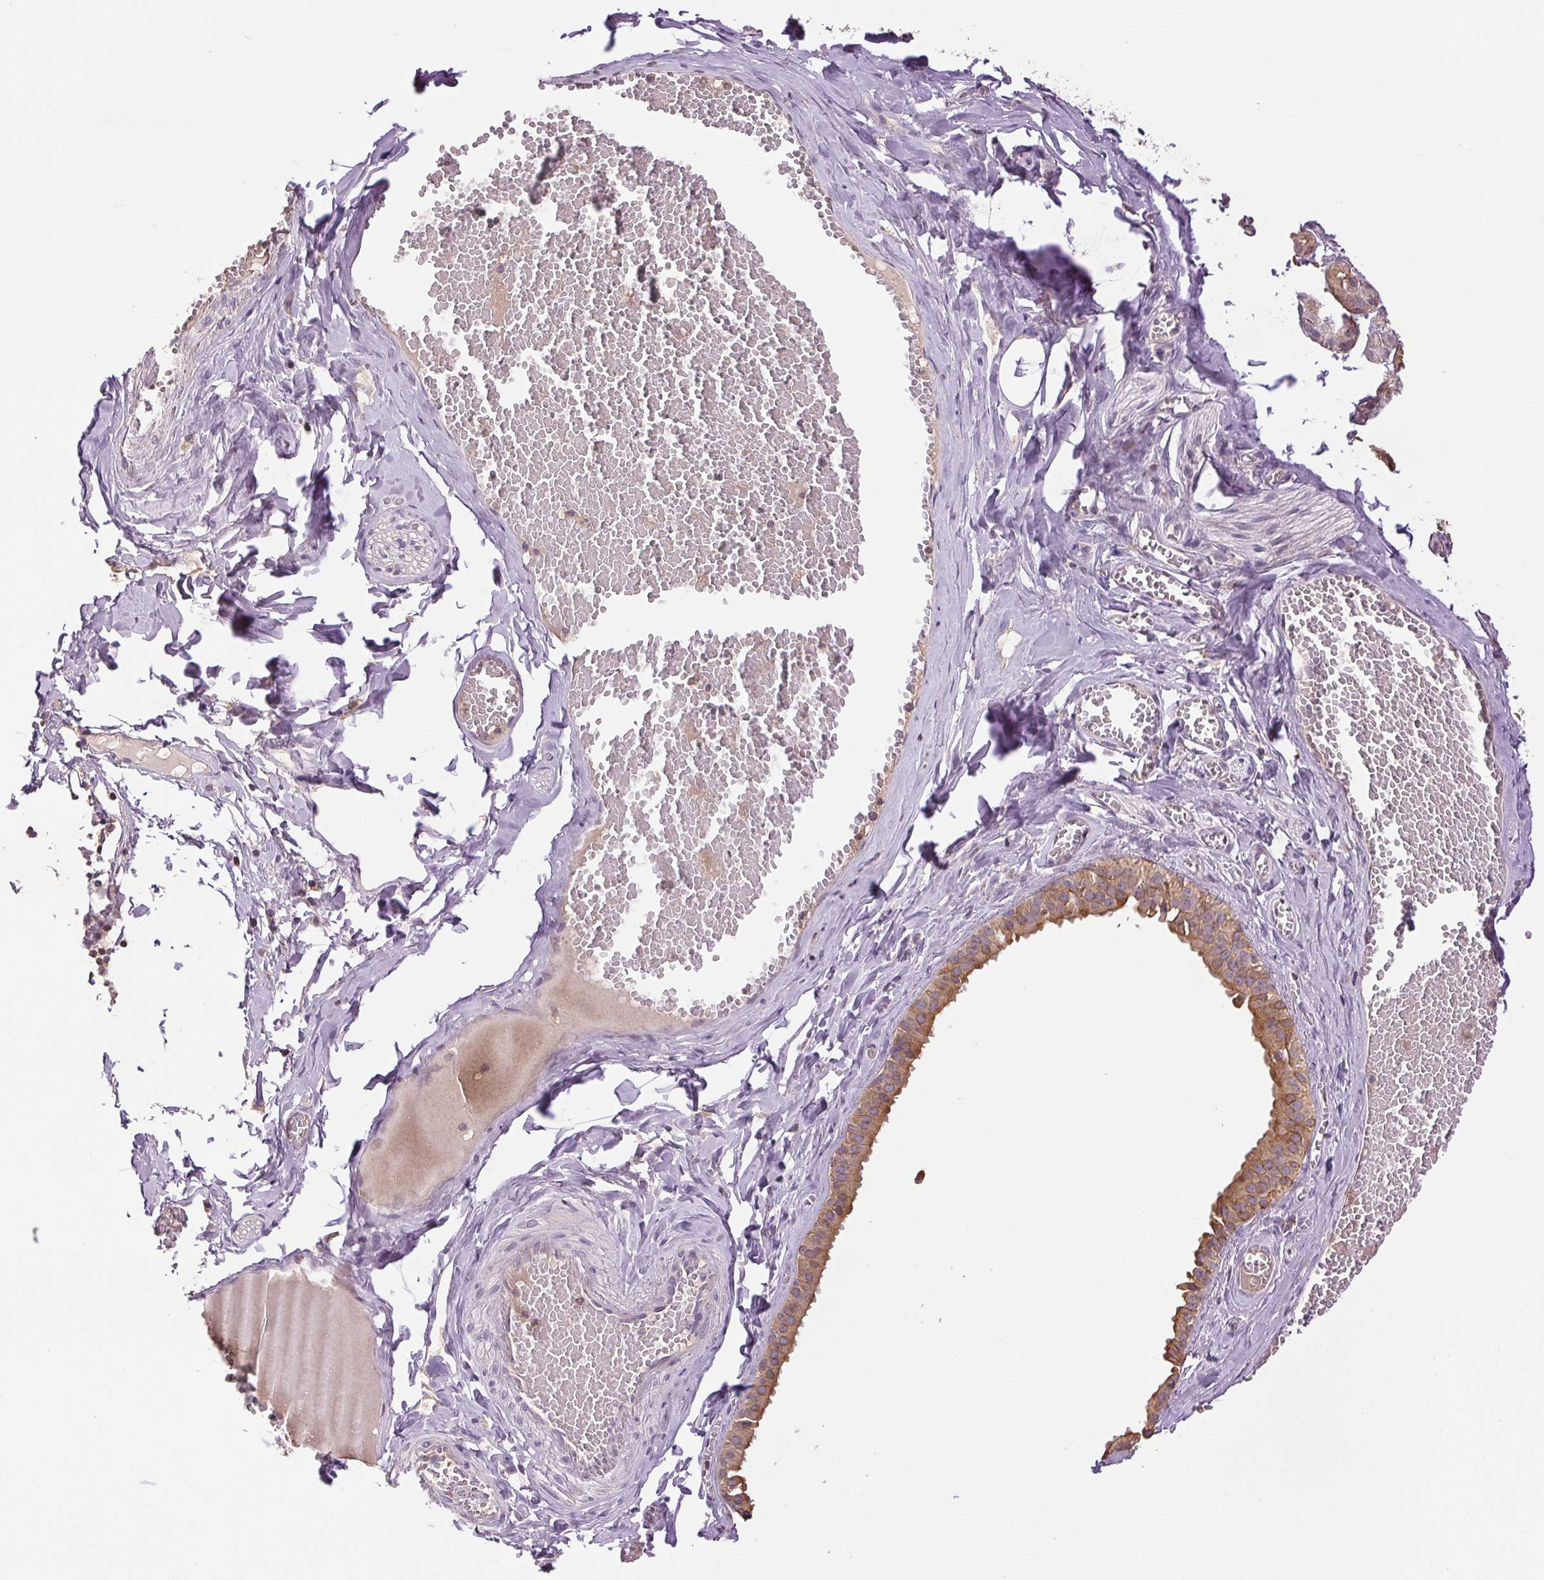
{"staining": {"intensity": "moderate", "quantity": "<25%", "location": "cytoplasmic/membranous"}, "tissue": "salivary gland", "cell_type": "Glandular cells", "image_type": "normal", "snomed": [{"axis": "morphology", "description": "Normal tissue, NOS"}, {"axis": "topography", "description": "Salivary gland"}, {"axis": "topography", "description": "Peripheral nerve tissue"}], "caption": "About <25% of glandular cells in benign human salivary gland reveal moderate cytoplasmic/membranous protein positivity as visualized by brown immunohistochemical staining.", "gene": "TMEM253", "patient": {"sex": "male", "age": 71}}